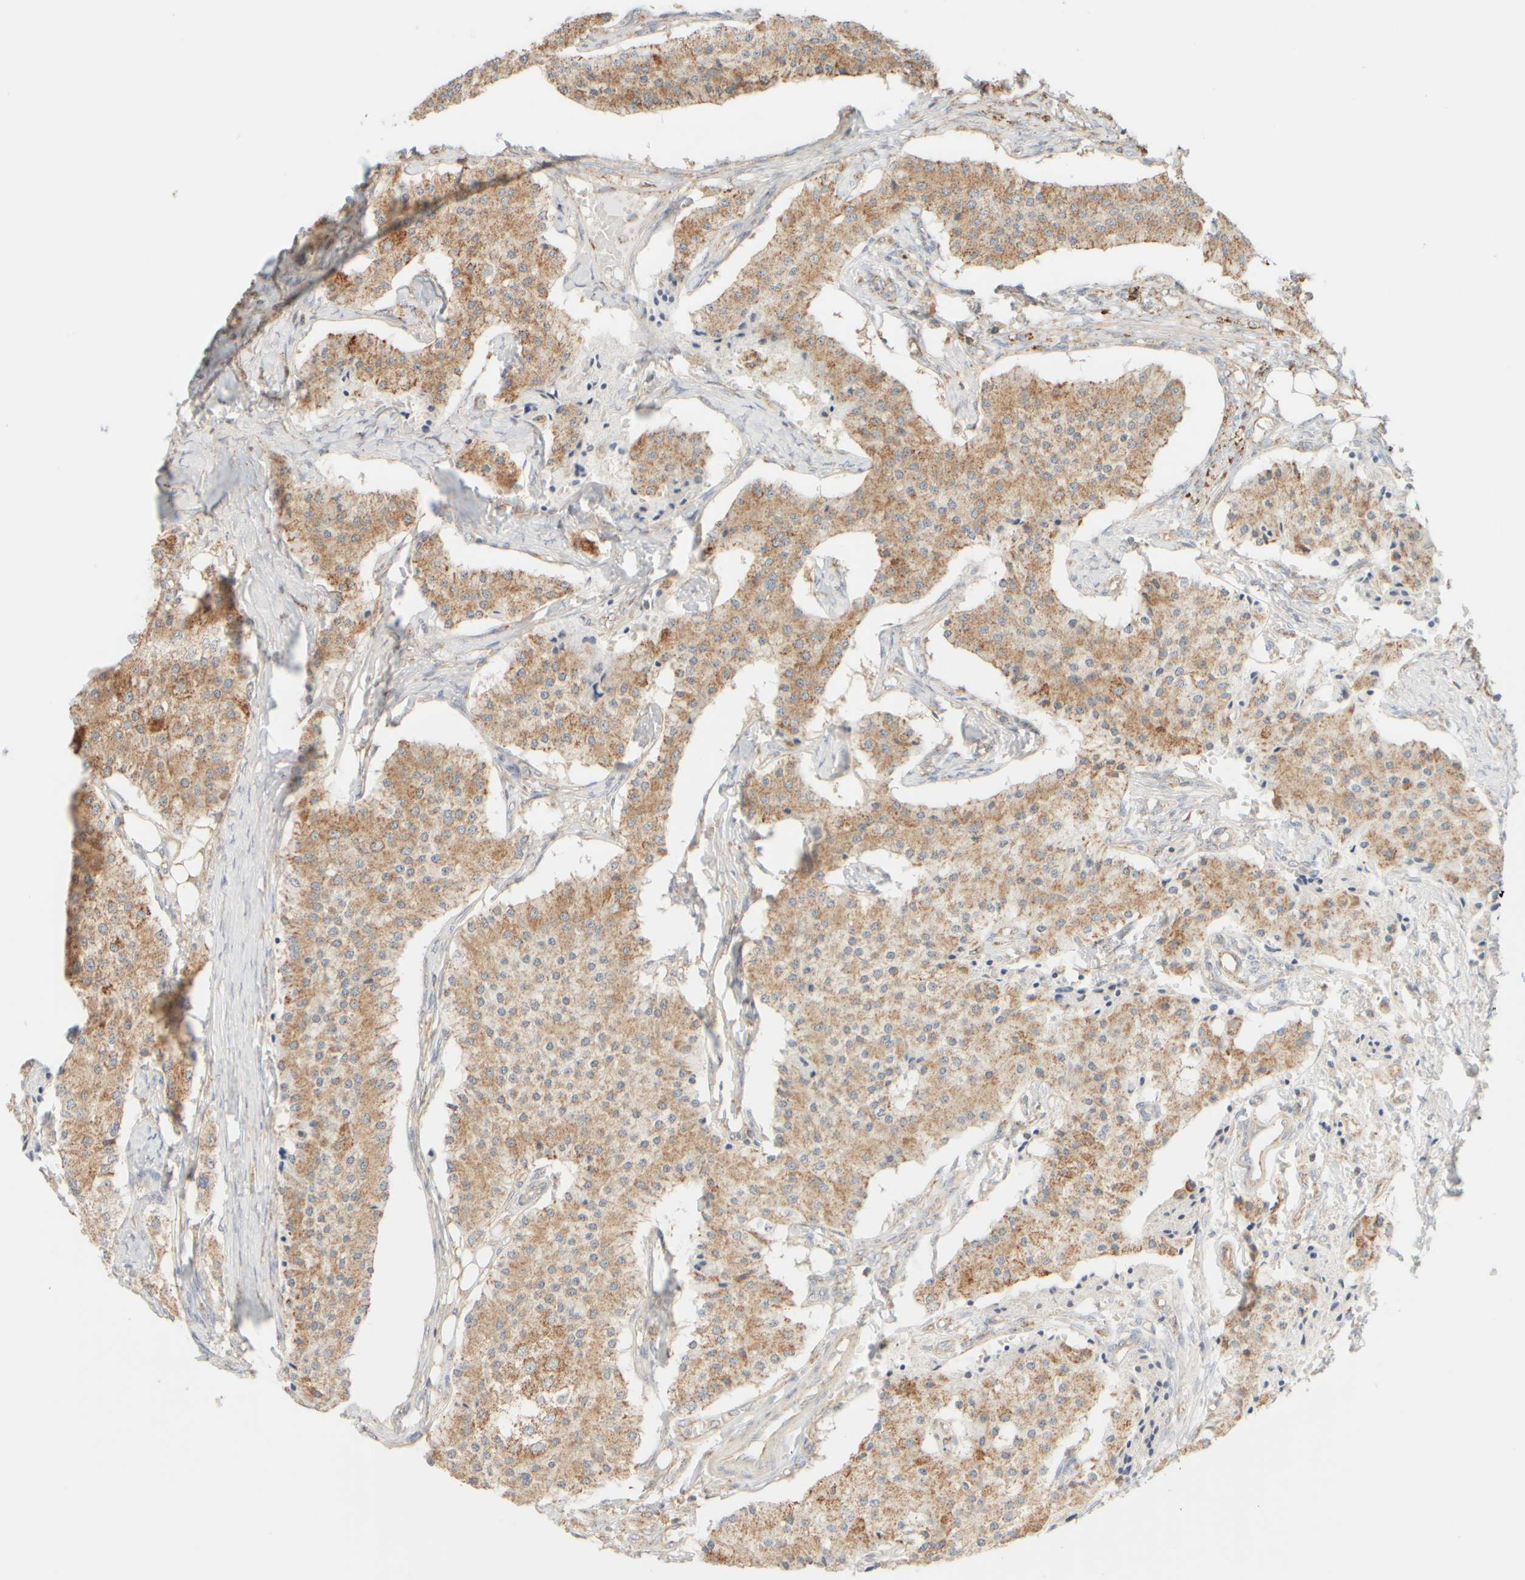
{"staining": {"intensity": "moderate", "quantity": ">75%", "location": "cytoplasmic/membranous"}, "tissue": "carcinoid", "cell_type": "Tumor cells", "image_type": "cancer", "snomed": [{"axis": "morphology", "description": "Carcinoid, malignant, NOS"}, {"axis": "topography", "description": "Colon"}], "caption": "An immunohistochemistry micrograph of tumor tissue is shown. Protein staining in brown labels moderate cytoplasmic/membranous positivity in carcinoid within tumor cells. The protein of interest is shown in brown color, while the nuclei are stained blue.", "gene": "APBB2", "patient": {"sex": "female", "age": 52}}